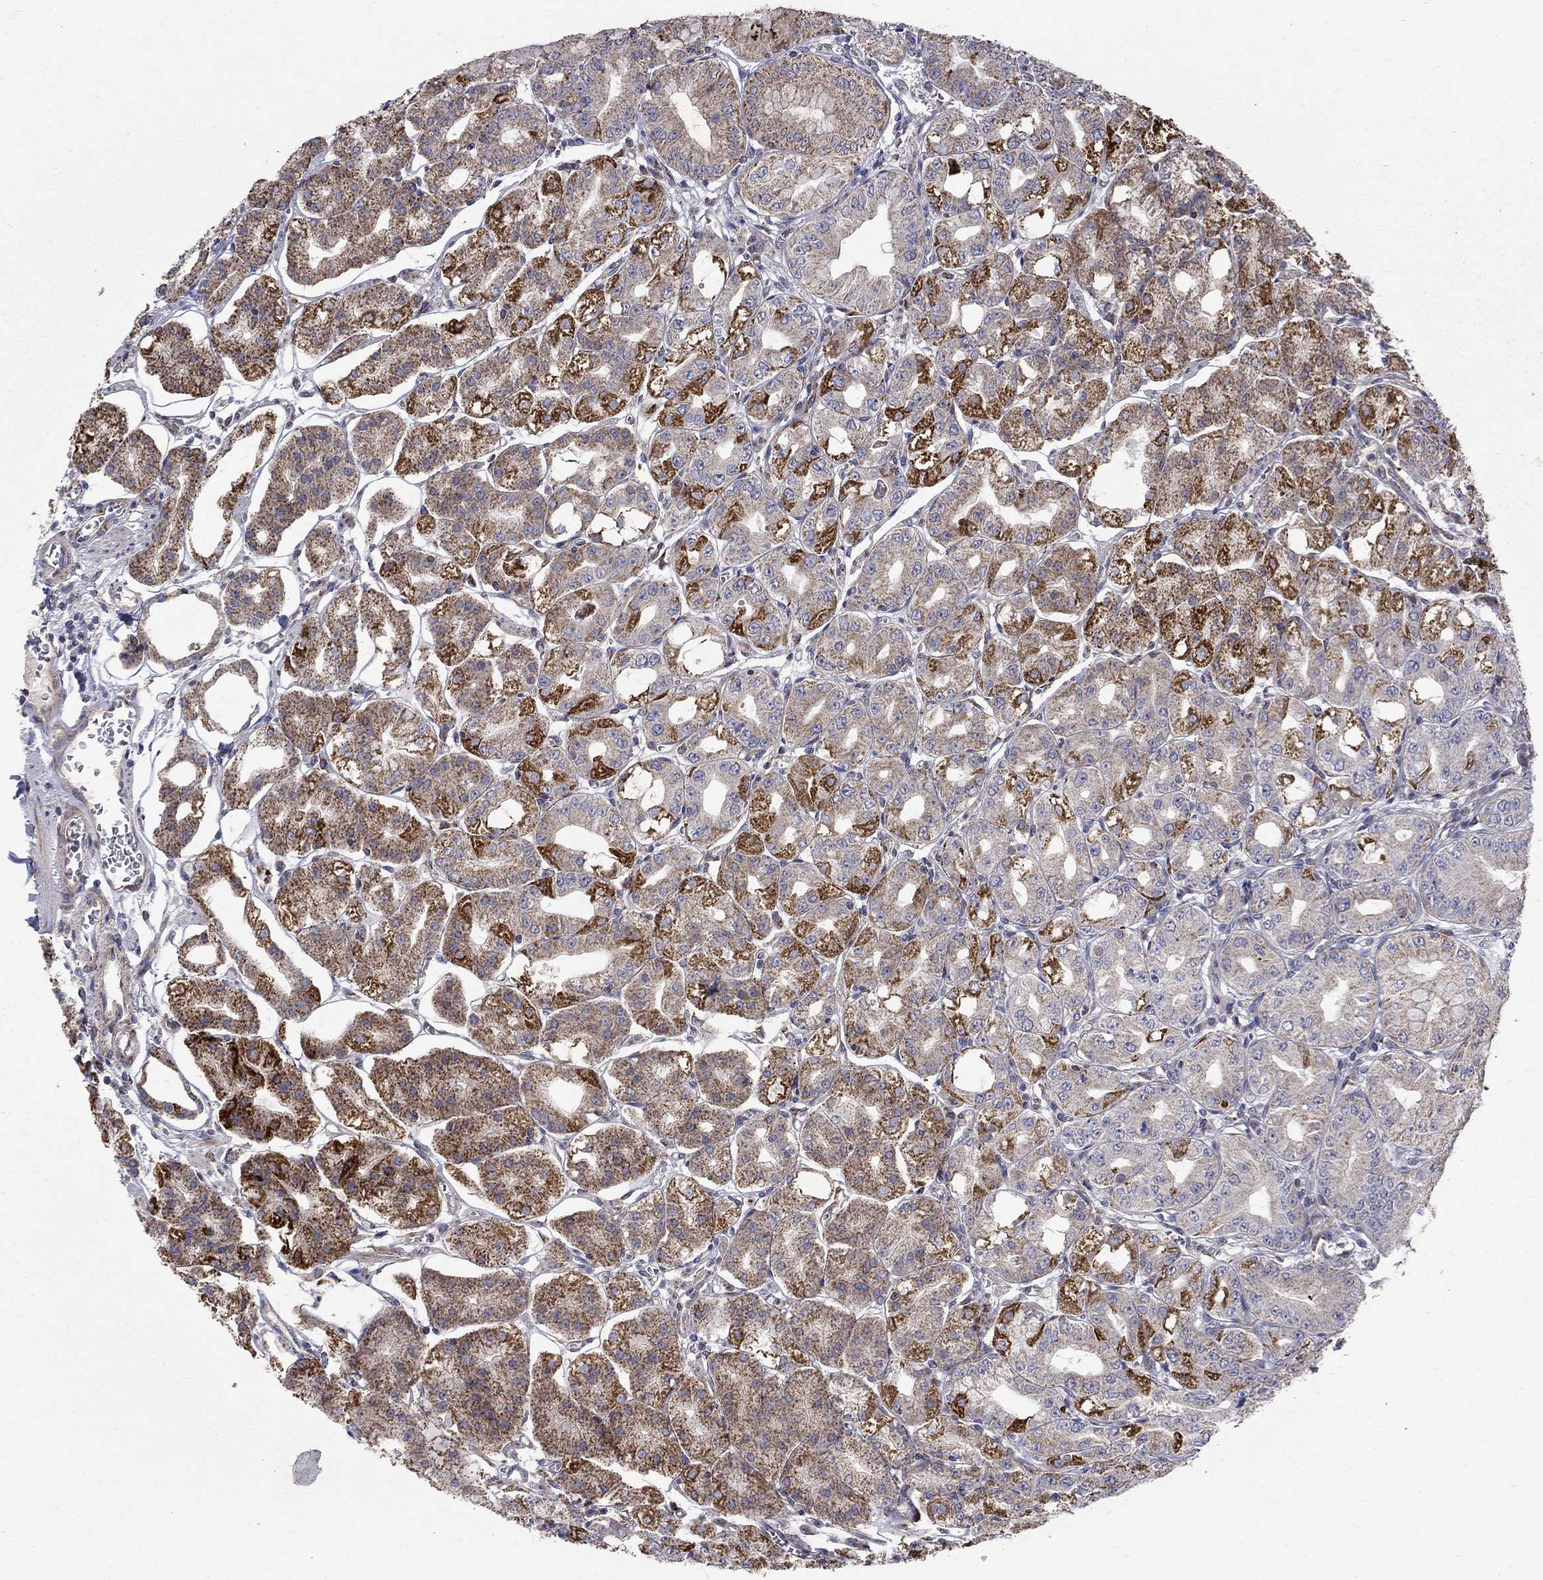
{"staining": {"intensity": "strong", "quantity": "25%-75%", "location": "cytoplasmic/membranous"}, "tissue": "stomach", "cell_type": "Glandular cells", "image_type": "normal", "snomed": [{"axis": "morphology", "description": "Normal tissue, NOS"}, {"axis": "topography", "description": "Stomach, lower"}], "caption": "This photomicrograph displays normal stomach stained with immunohistochemistry to label a protein in brown. The cytoplasmic/membranous of glandular cells show strong positivity for the protein. Nuclei are counter-stained blue.", "gene": "PCBP3", "patient": {"sex": "male", "age": 71}}